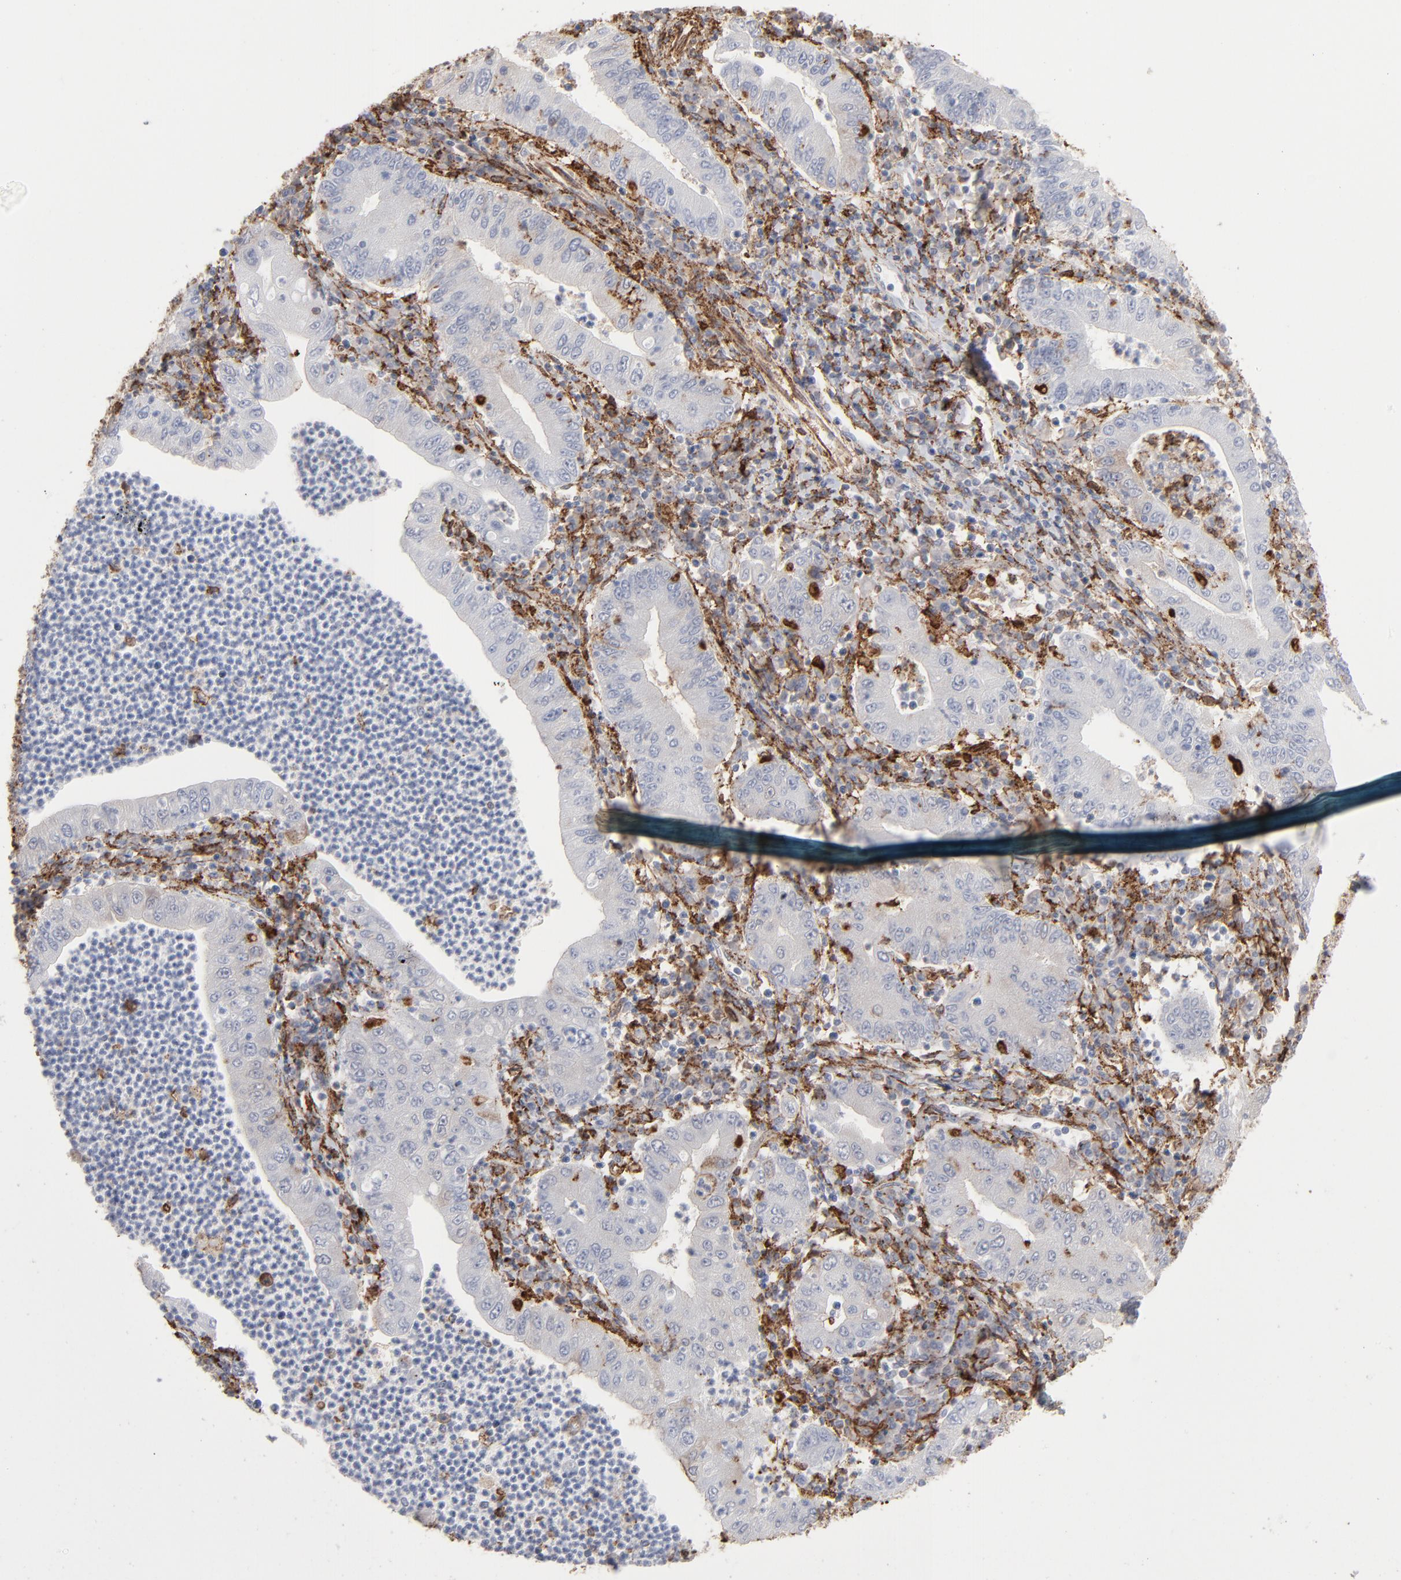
{"staining": {"intensity": "moderate", "quantity": "<25%", "location": "cytoplasmic/membranous"}, "tissue": "stomach cancer", "cell_type": "Tumor cells", "image_type": "cancer", "snomed": [{"axis": "morphology", "description": "Normal tissue, NOS"}, {"axis": "morphology", "description": "Adenocarcinoma, NOS"}, {"axis": "topography", "description": "Esophagus"}, {"axis": "topography", "description": "Stomach, upper"}, {"axis": "topography", "description": "Peripheral nerve tissue"}], "caption": "Immunohistochemistry histopathology image of neoplastic tissue: human stomach cancer stained using immunohistochemistry (IHC) shows low levels of moderate protein expression localized specifically in the cytoplasmic/membranous of tumor cells, appearing as a cytoplasmic/membranous brown color.", "gene": "ANXA5", "patient": {"sex": "male", "age": 62}}